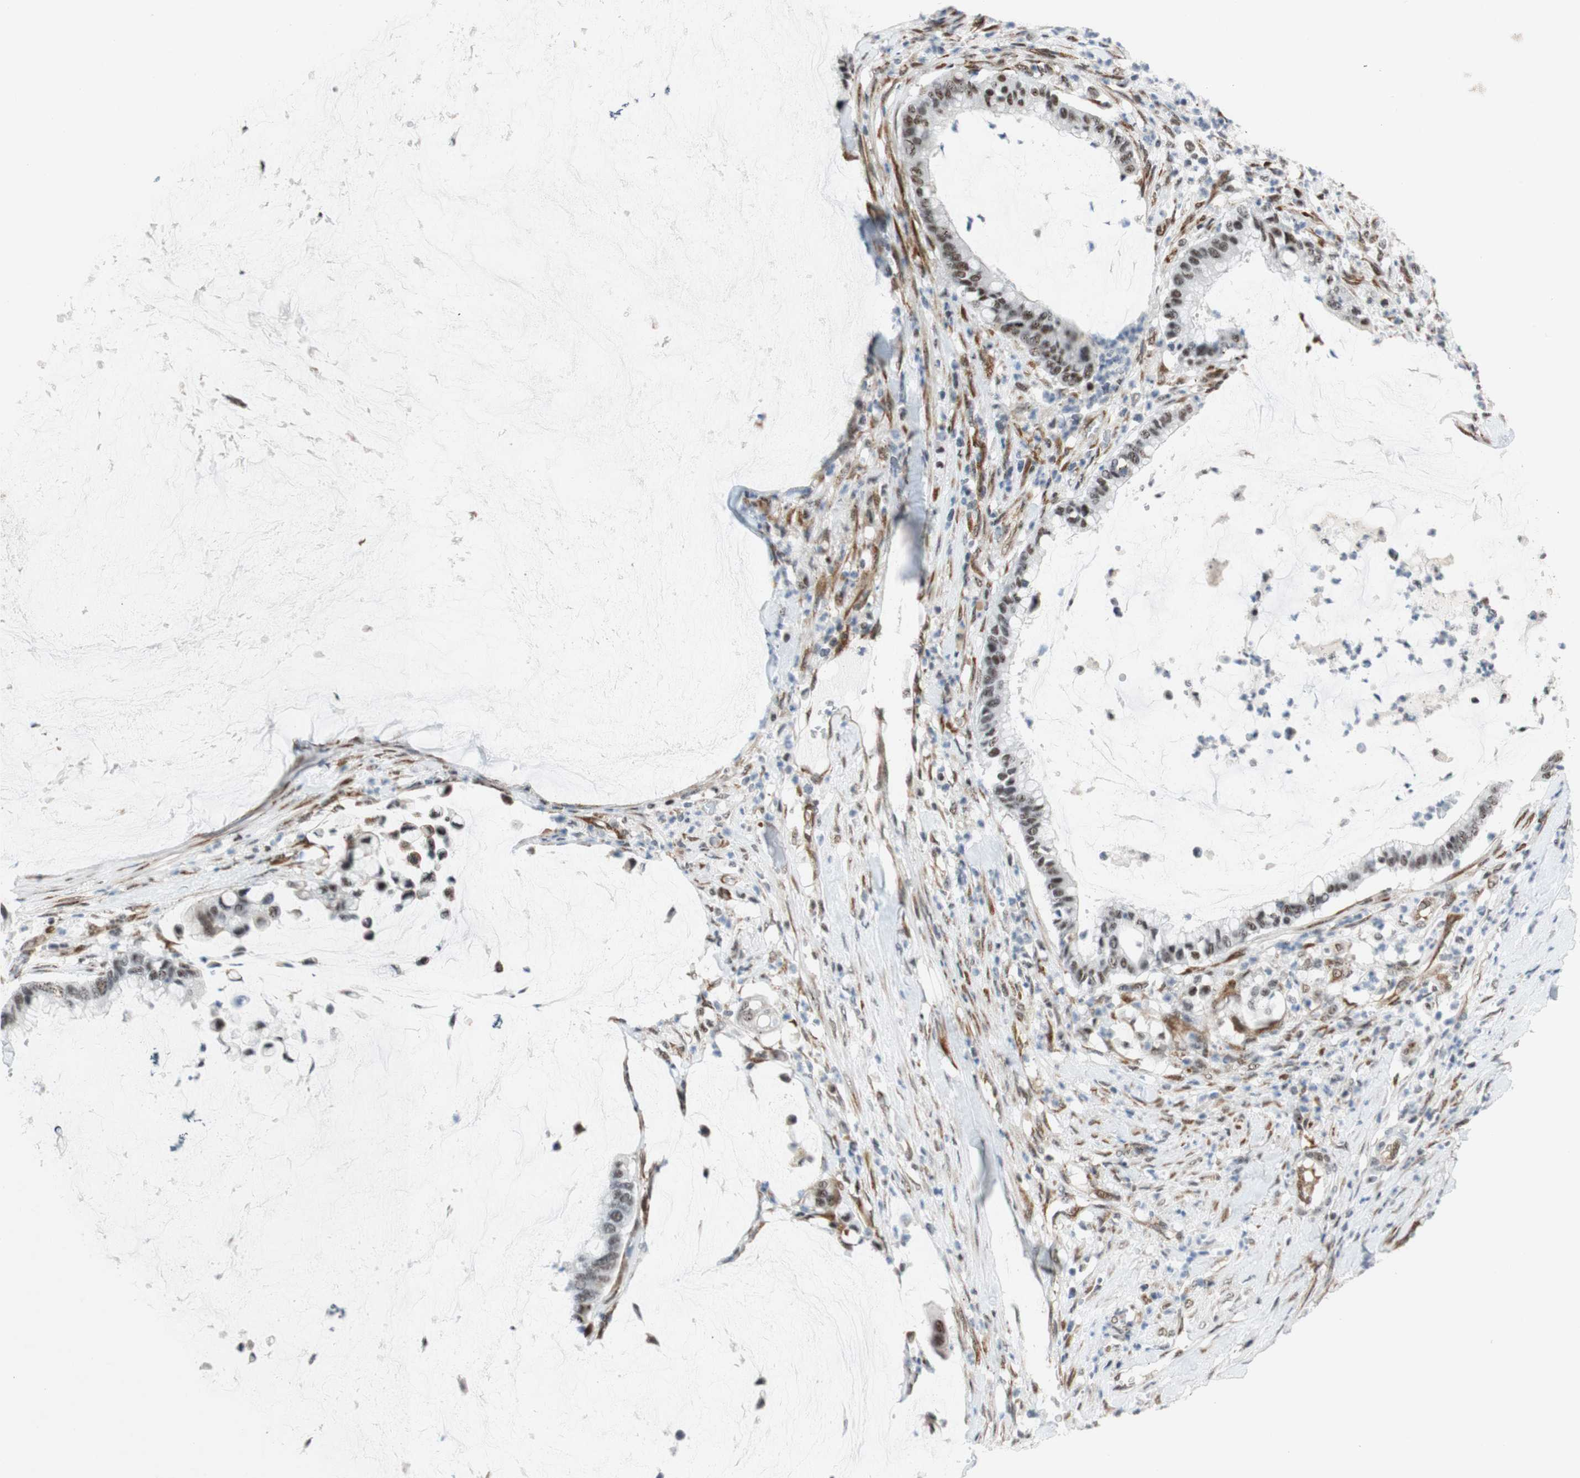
{"staining": {"intensity": "moderate", "quantity": ">75%", "location": "nuclear"}, "tissue": "pancreatic cancer", "cell_type": "Tumor cells", "image_type": "cancer", "snomed": [{"axis": "morphology", "description": "Adenocarcinoma, NOS"}, {"axis": "topography", "description": "Pancreas"}], "caption": "This micrograph exhibits immunohistochemistry staining of human adenocarcinoma (pancreatic), with medium moderate nuclear staining in about >75% of tumor cells.", "gene": "SAP18", "patient": {"sex": "male", "age": 41}}